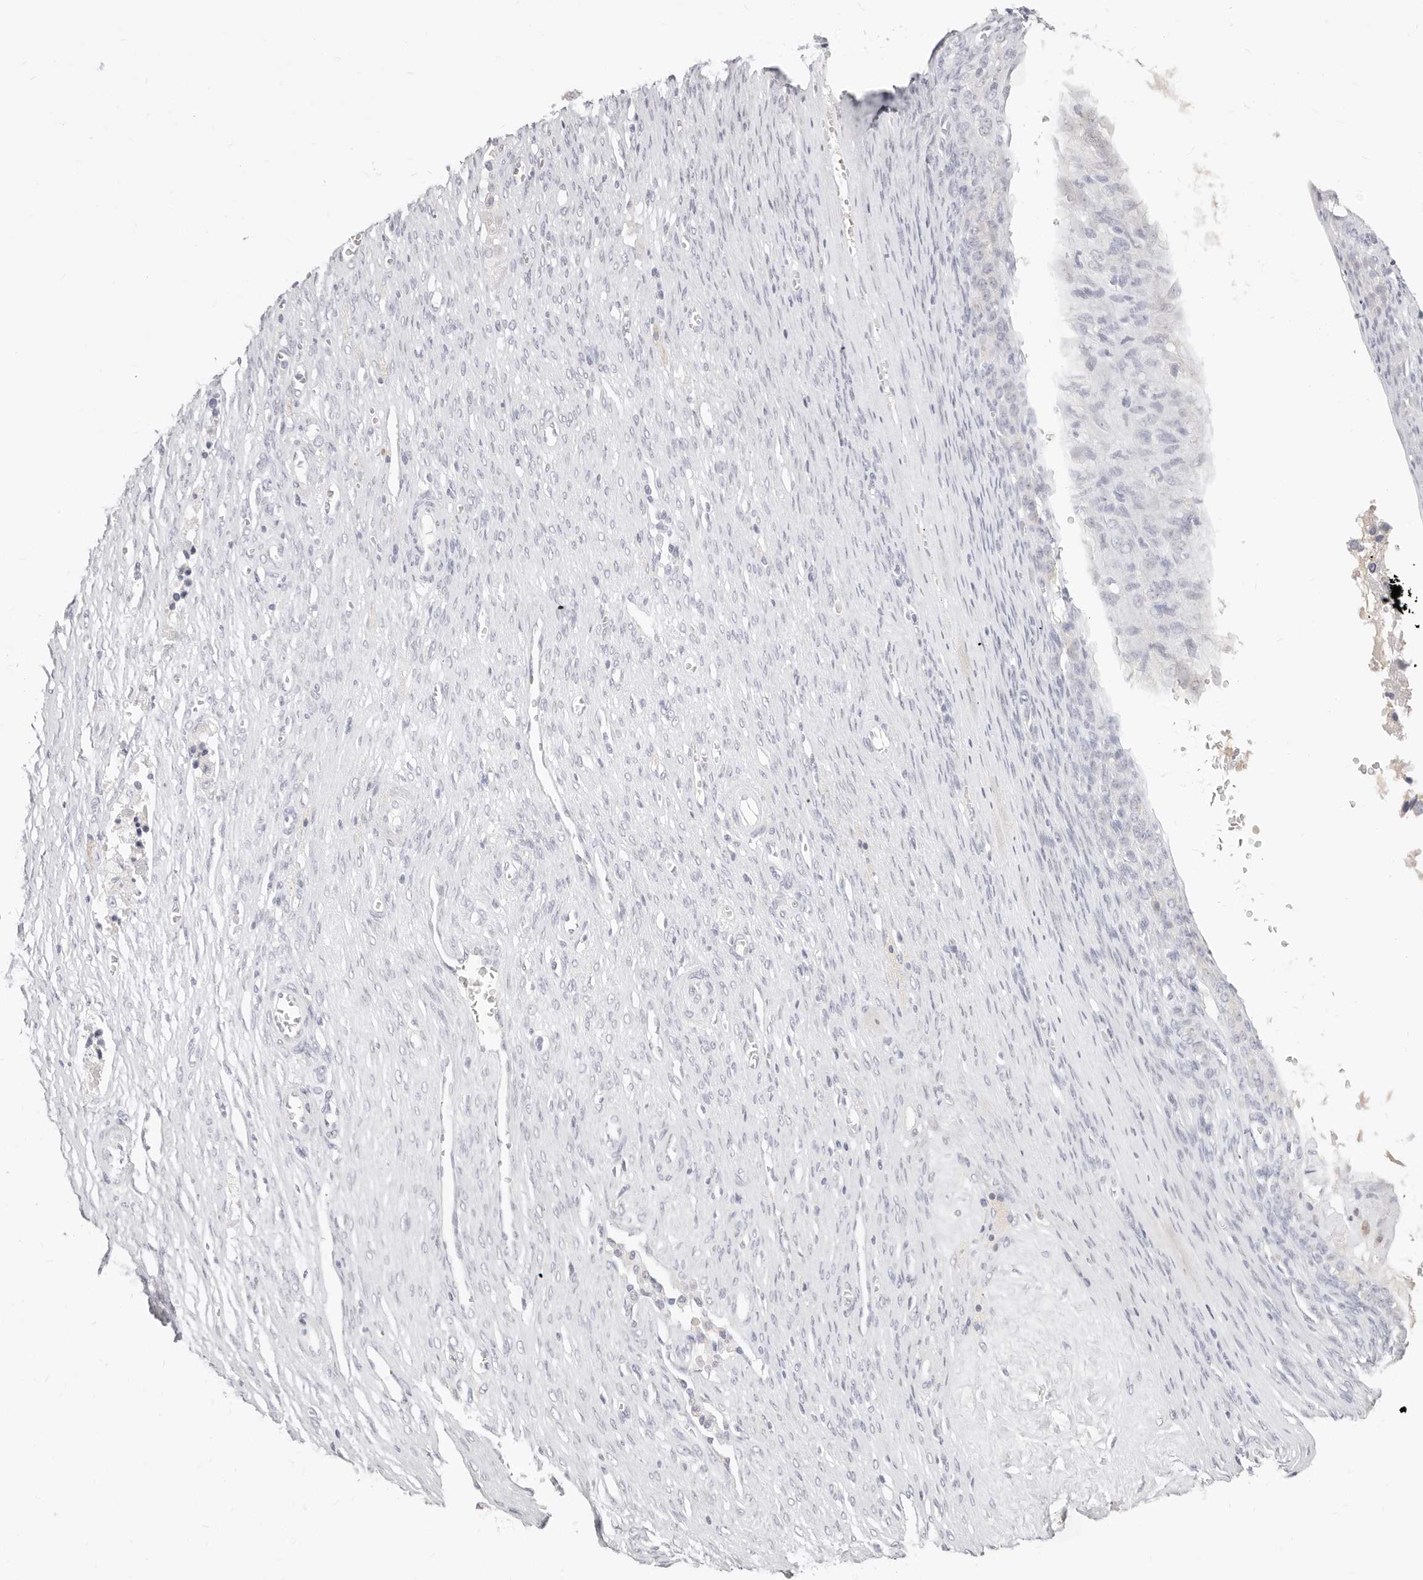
{"staining": {"intensity": "negative", "quantity": "none", "location": "none"}, "tissue": "ovarian cancer", "cell_type": "Tumor cells", "image_type": "cancer", "snomed": [{"axis": "morphology", "description": "Cystadenocarcinoma, serous, NOS"}, {"axis": "topography", "description": "Ovary"}], "caption": "Immunohistochemistry image of neoplastic tissue: ovarian cancer stained with DAB demonstrates no significant protein staining in tumor cells. (DAB (3,3'-diaminobenzidine) immunohistochemistry, high magnification).", "gene": "ASCL1", "patient": {"sex": "female", "age": 44}}